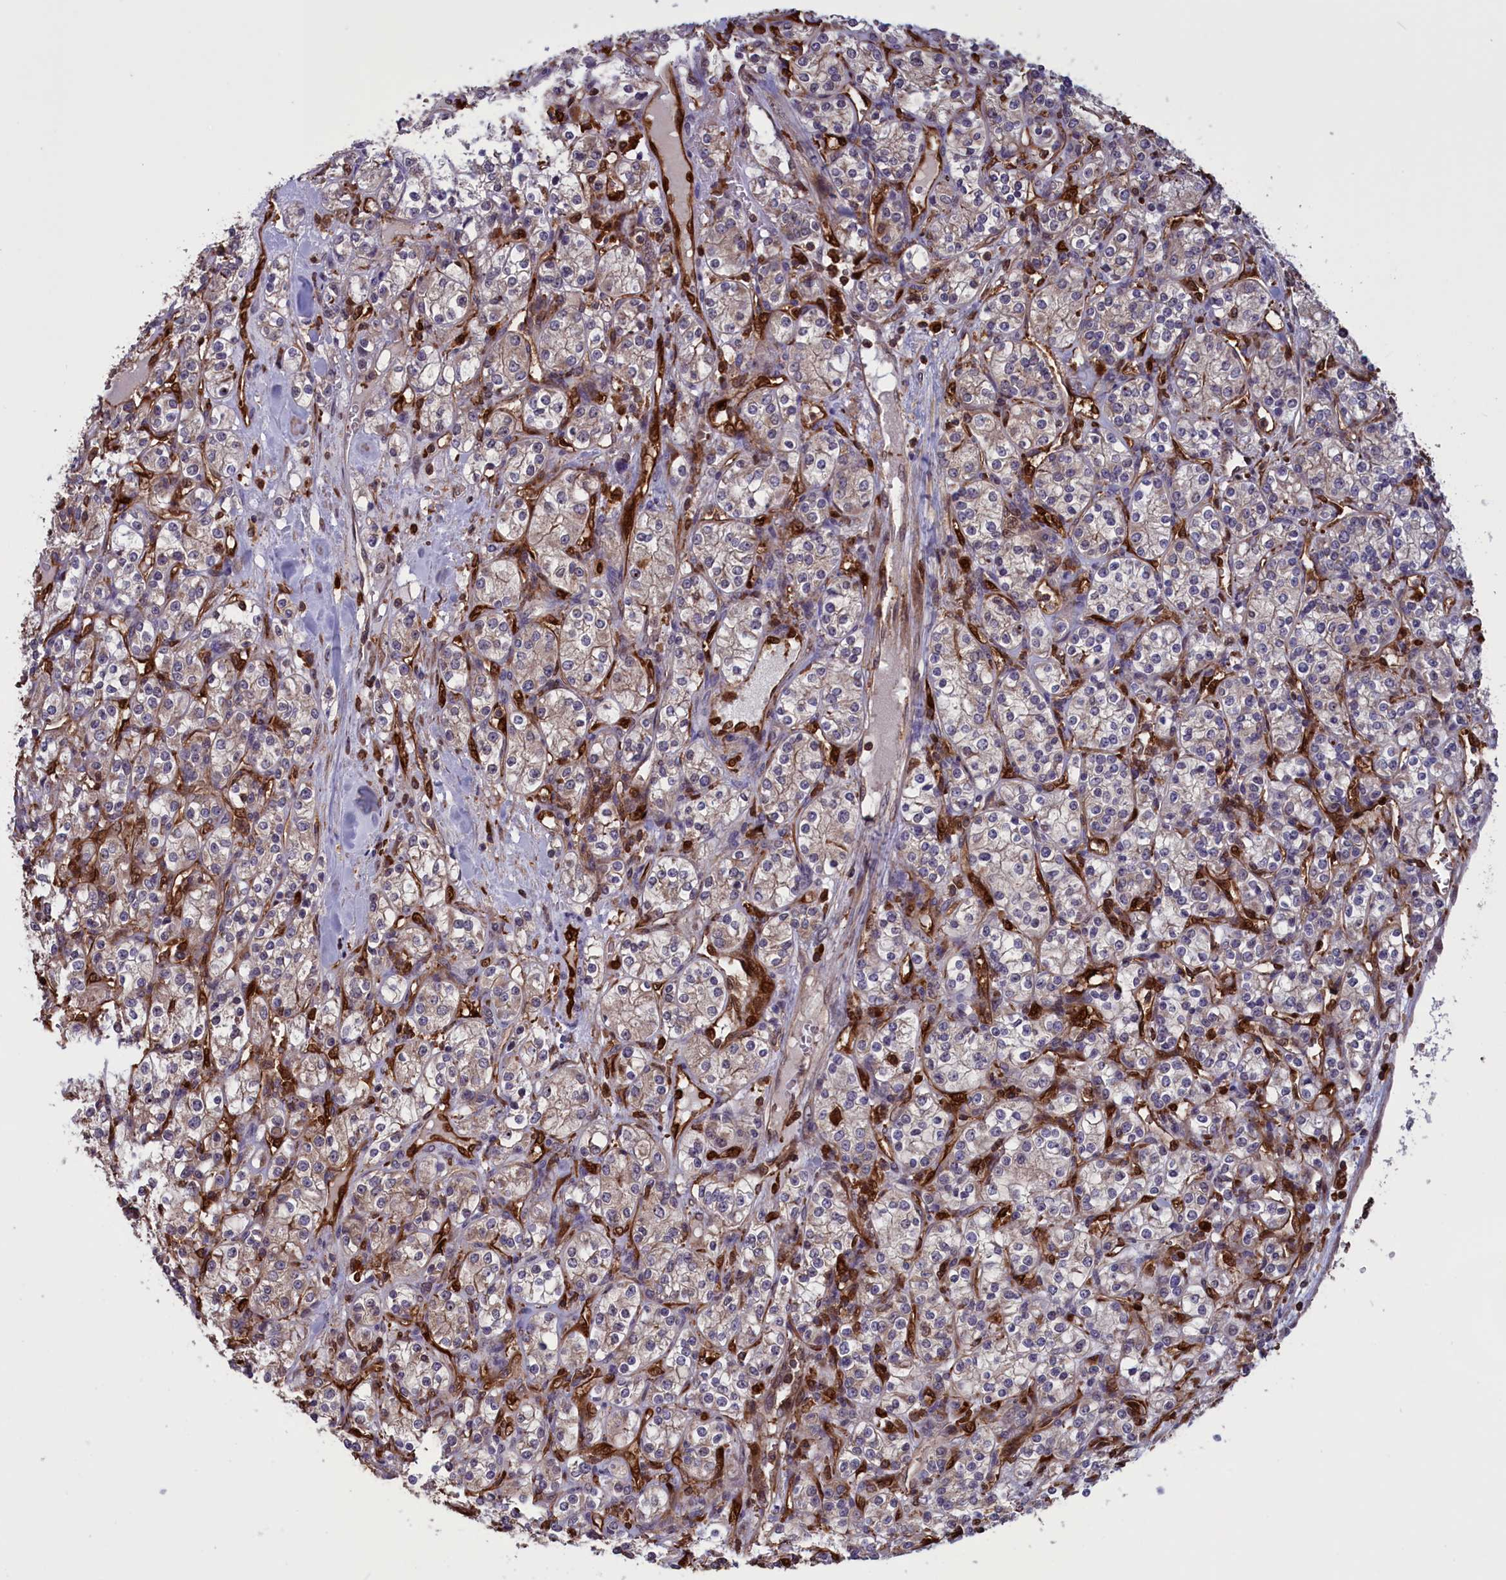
{"staining": {"intensity": "weak", "quantity": "25%-75%", "location": "cytoplasmic/membranous"}, "tissue": "renal cancer", "cell_type": "Tumor cells", "image_type": "cancer", "snomed": [{"axis": "morphology", "description": "Adenocarcinoma, NOS"}, {"axis": "topography", "description": "Kidney"}], "caption": "Immunohistochemistry (IHC) of renal adenocarcinoma displays low levels of weak cytoplasmic/membranous positivity in about 25%-75% of tumor cells. The staining was performed using DAB to visualize the protein expression in brown, while the nuclei were stained in blue with hematoxylin (Magnification: 20x).", "gene": "ARHGAP18", "patient": {"sex": "male", "age": 77}}